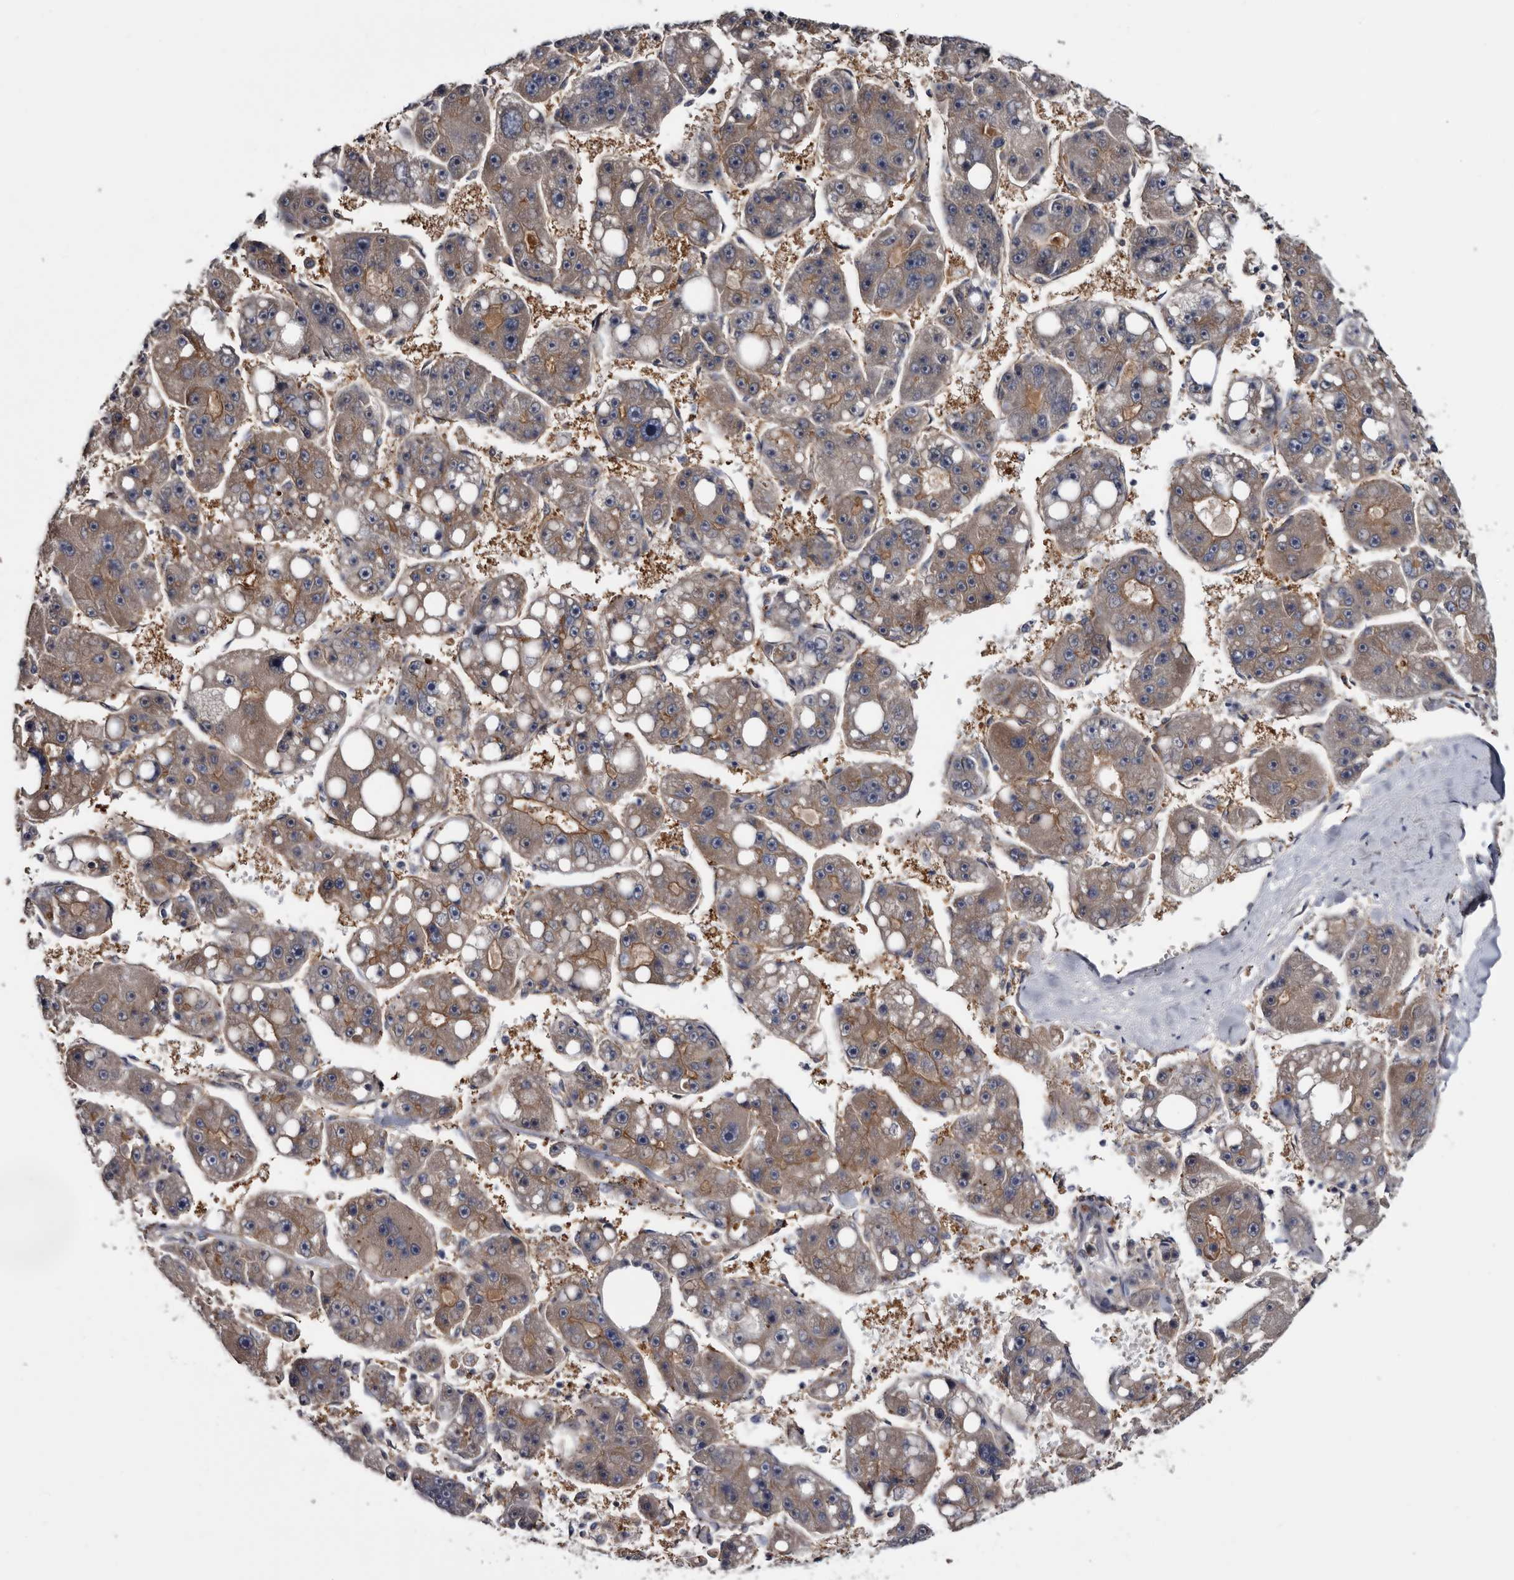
{"staining": {"intensity": "weak", "quantity": ">75%", "location": "cytoplasmic/membranous"}, "tissue": "liver cancer", "cell_type": "Tumor cells", "image_type": "cancer", "snomed": [{"axis": "morphology", "description": "Carcinoma, Hepatocellular, NOS"}, {"axis": "topography", "description": "Liver"}], "caption": "The histopathology image displays staining of liver cancer (hepatocellular carcinoma), revealing weak cytoplasmic/membranous protein staining (brown color) within tumor cells. The protein of interest is shown in brown color, while the nuclei are stained blue.", "gene": "TSPAN17", "patient": {"sex": "female", "age": 61}}